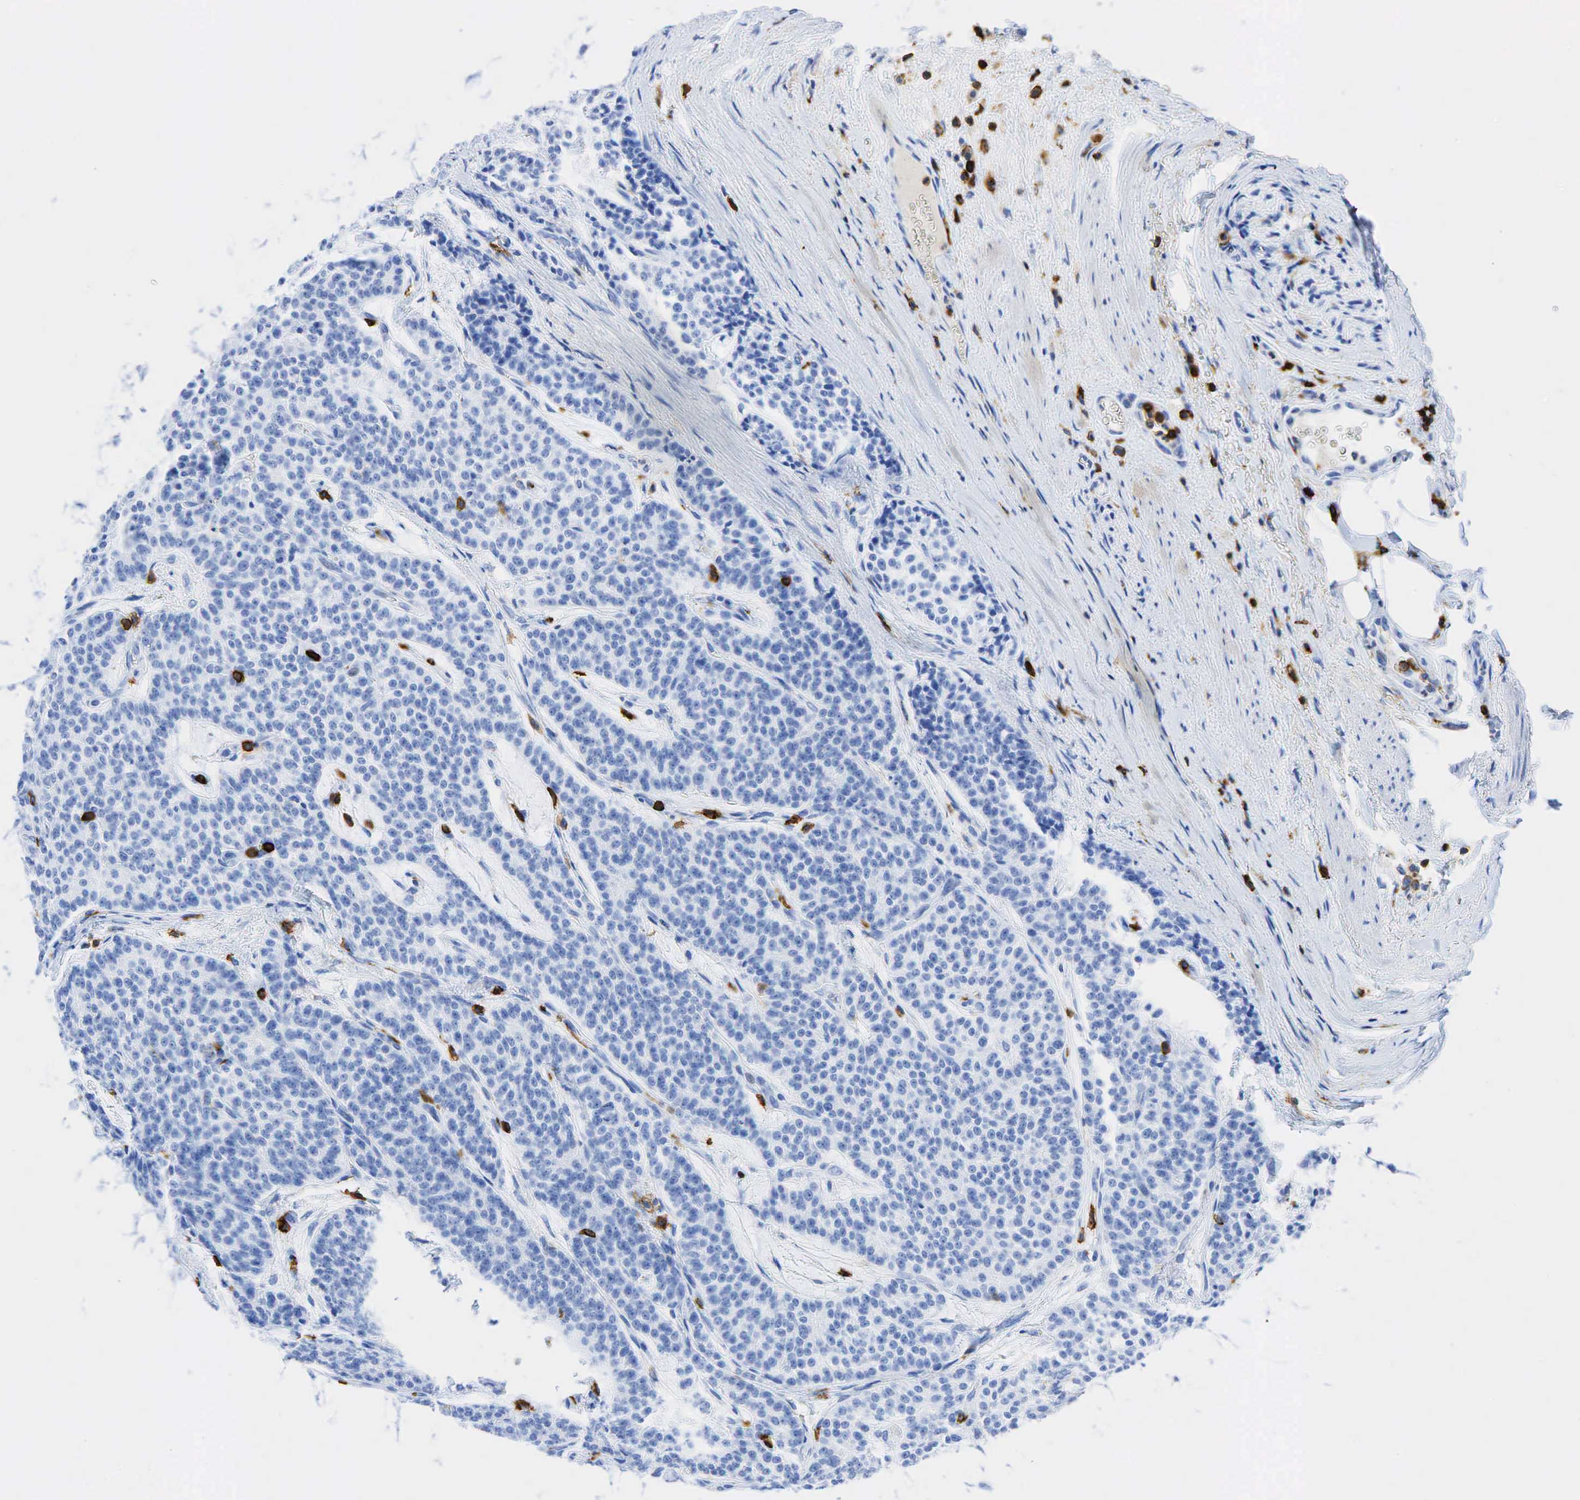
{"staining": {"intensity": "negative", "quantity": "none", "location": "none"}, "tissue": "carcinoid", "cell_type": "Tumor cells", "image_type": "cancer", "snomed": [{"axis": "morphology", "description": "Carcinoid, malignant, NOS"}, {"axis": "topography", "description": "Stomach"}], "caption": "DAB immunohistochemical staining of malignant carcinoid reveals no significant expression in tumor cells.", "gene": "PTPRC", "patient": {"sex": "female", "age": 76}}